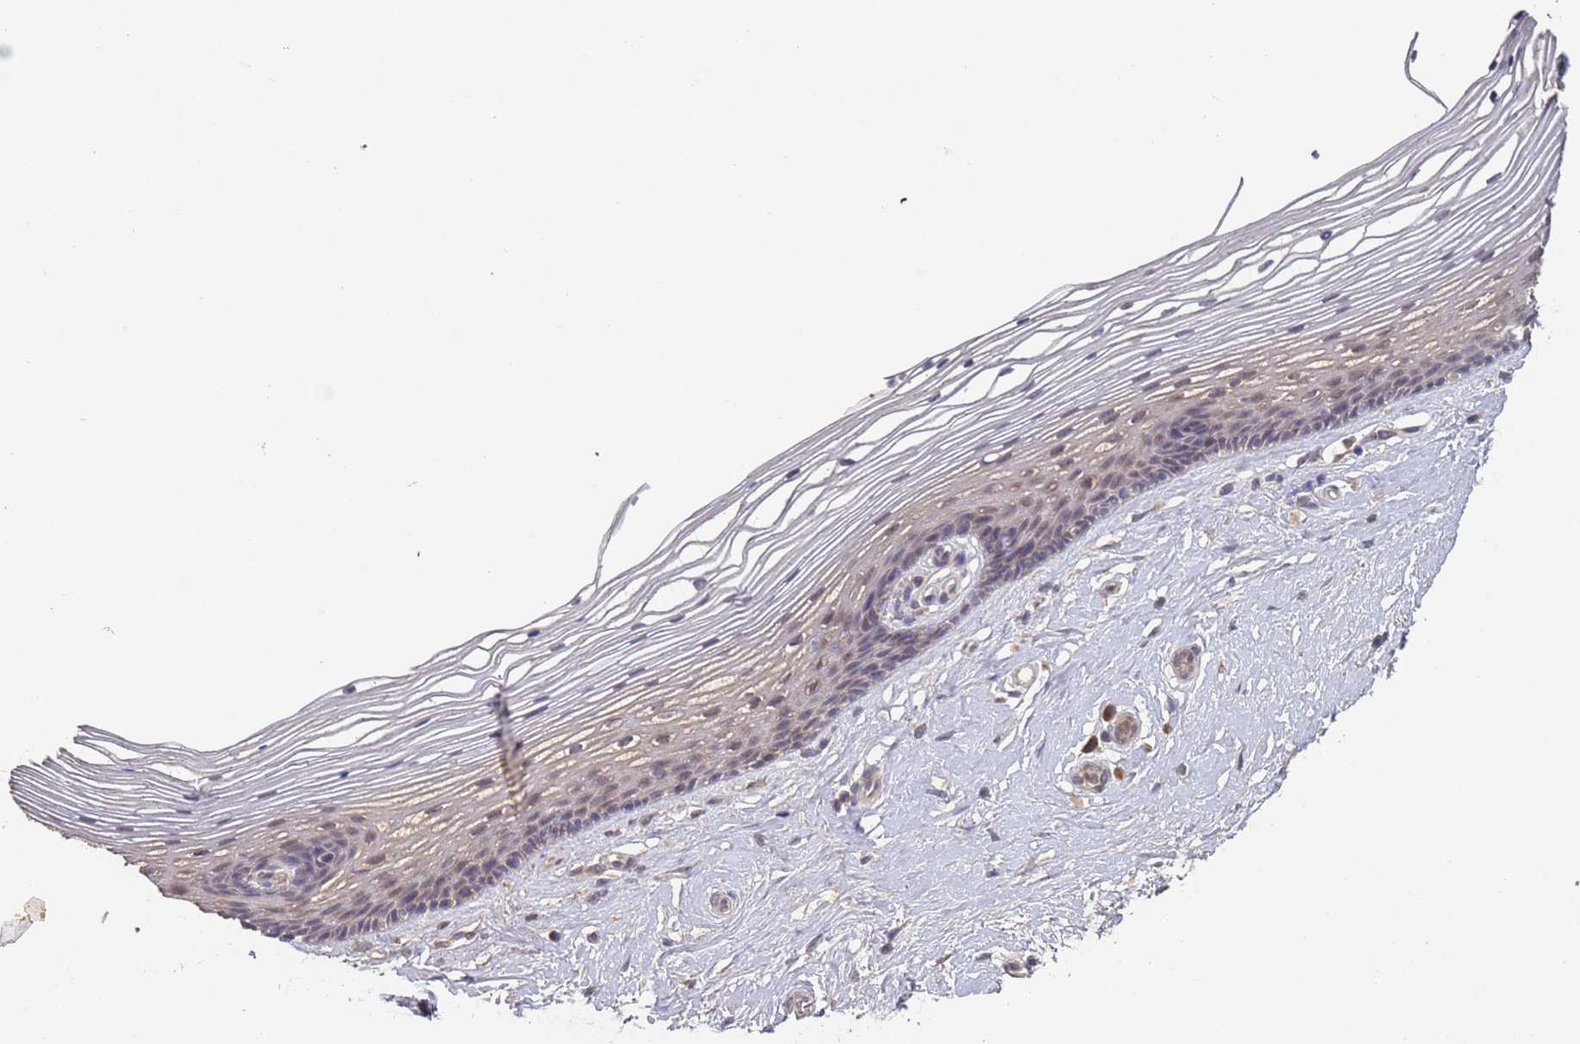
{"staining": {"intensity": "negative", "quantity": "none", "location": "none"}, "tissue": "vagina", "cell_type": "Squamous epithelial cells", "image_type": "normal", "snomed": [{"axis": "morphology", "description": "Normal tissue, NOS"}, {"axis": "topography", "description": "Vagina"}], "caption": "Immunohistochemistry micrograph of normal vagina stained for a protein (brown), which displays no positivity in squamous epithelial cells.", "gene": "FRAT1", "patient": {"sex": "female", "age": 46}}